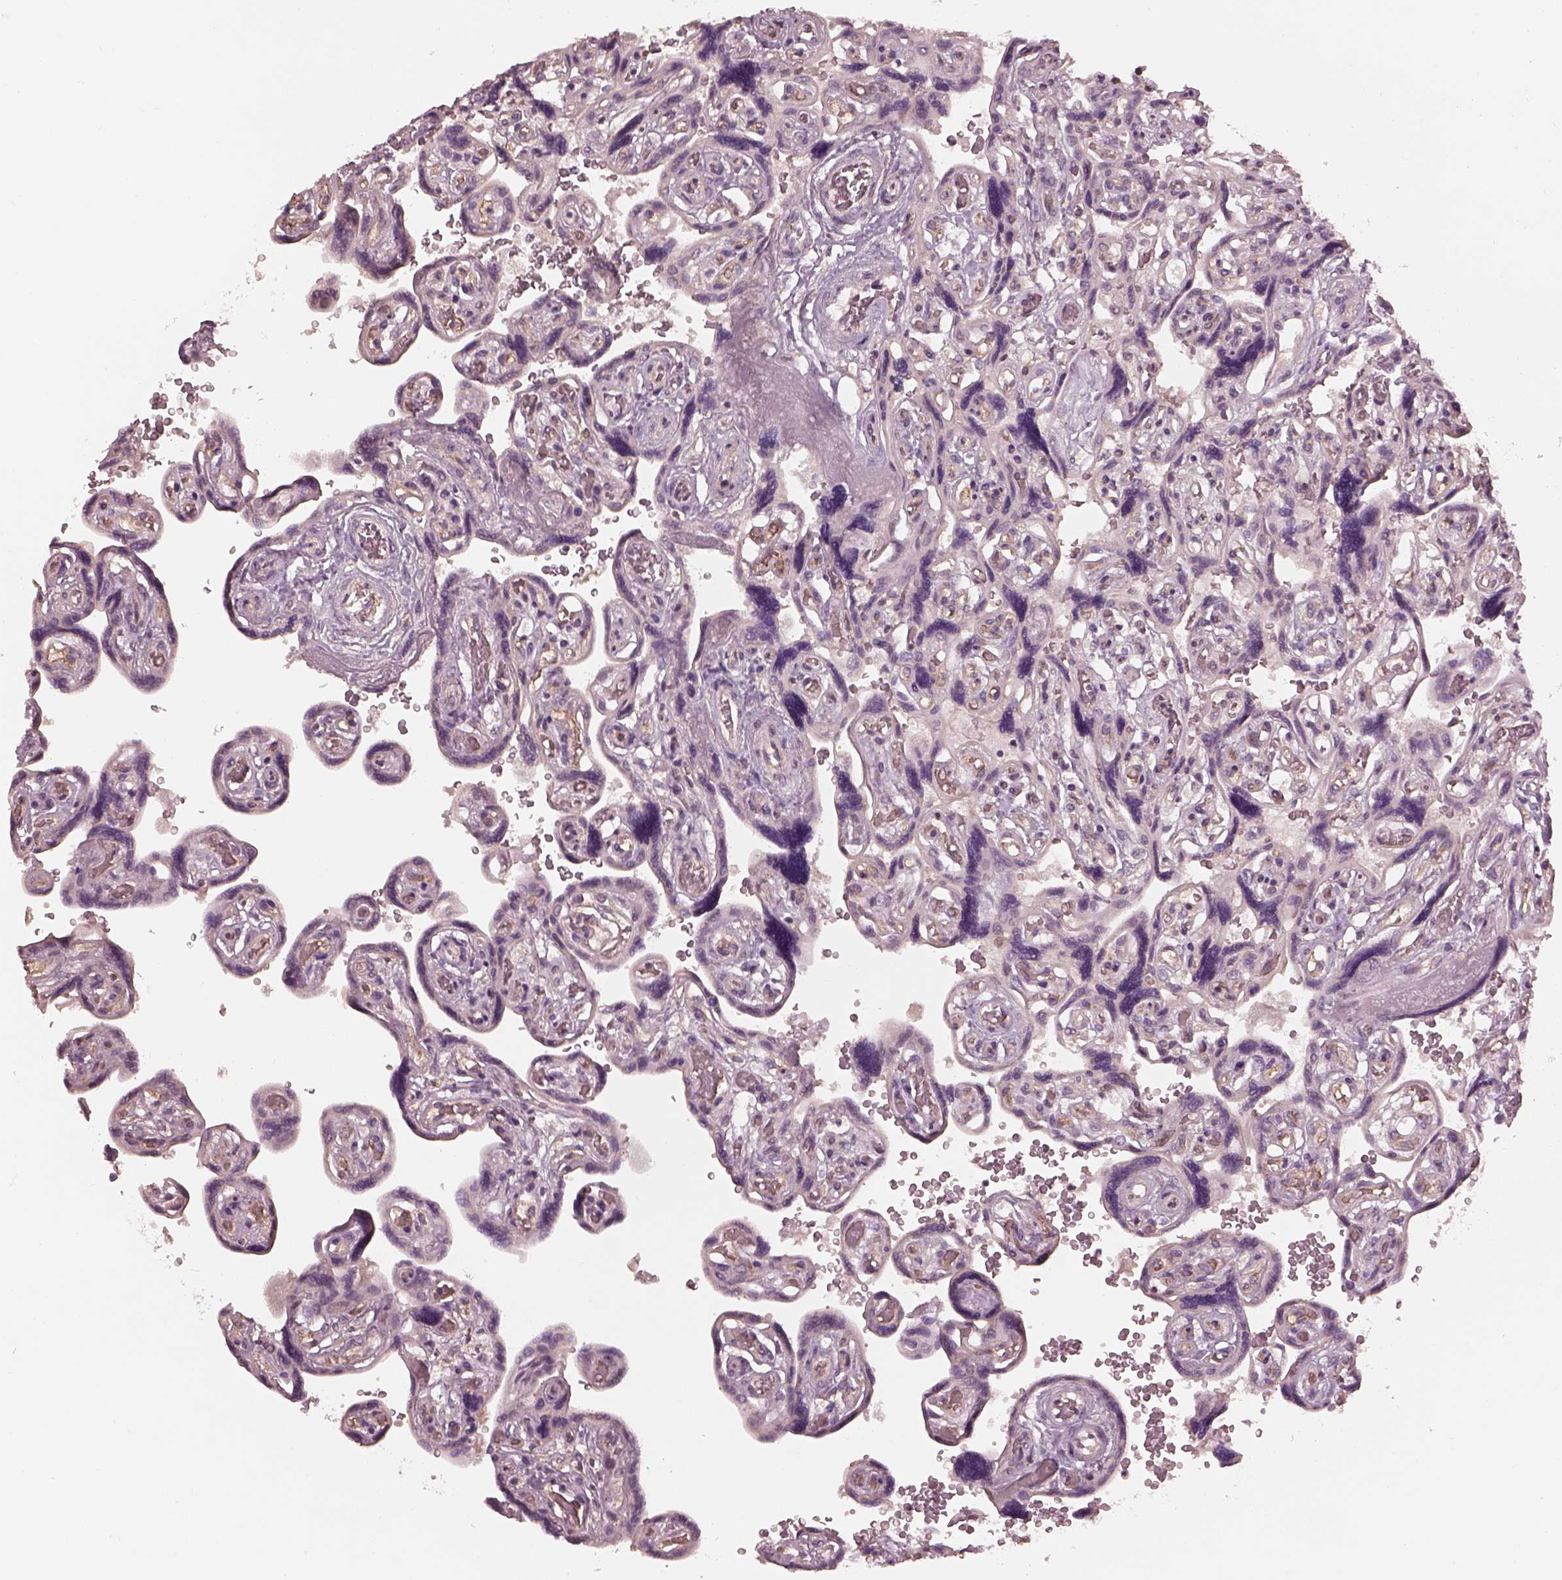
{"staining": {"intensity": "negative", "quantity": "none", "location": "none"}, "tissue": "placenta", "cell_type": "Decidual cells", "image_type": "normal", "snomed": [{"axis": "morphology", "description": "Normal tissue, NOS"}, {"axis": "topography", "description": "Placenta"}], "caption": "A high-resolution micrograph shows IHC staining of benign placenta, which exhibits no significant expression in decidual cells. (Stains: DAB (3,3'-diaminobenzidine) immunohistochemistry with hematoxylin counter stain, Microscopy: brightfield microscopy at high magnification).", "gene": "PRKACG", "patient": {"sex": "female", "age": 32}}